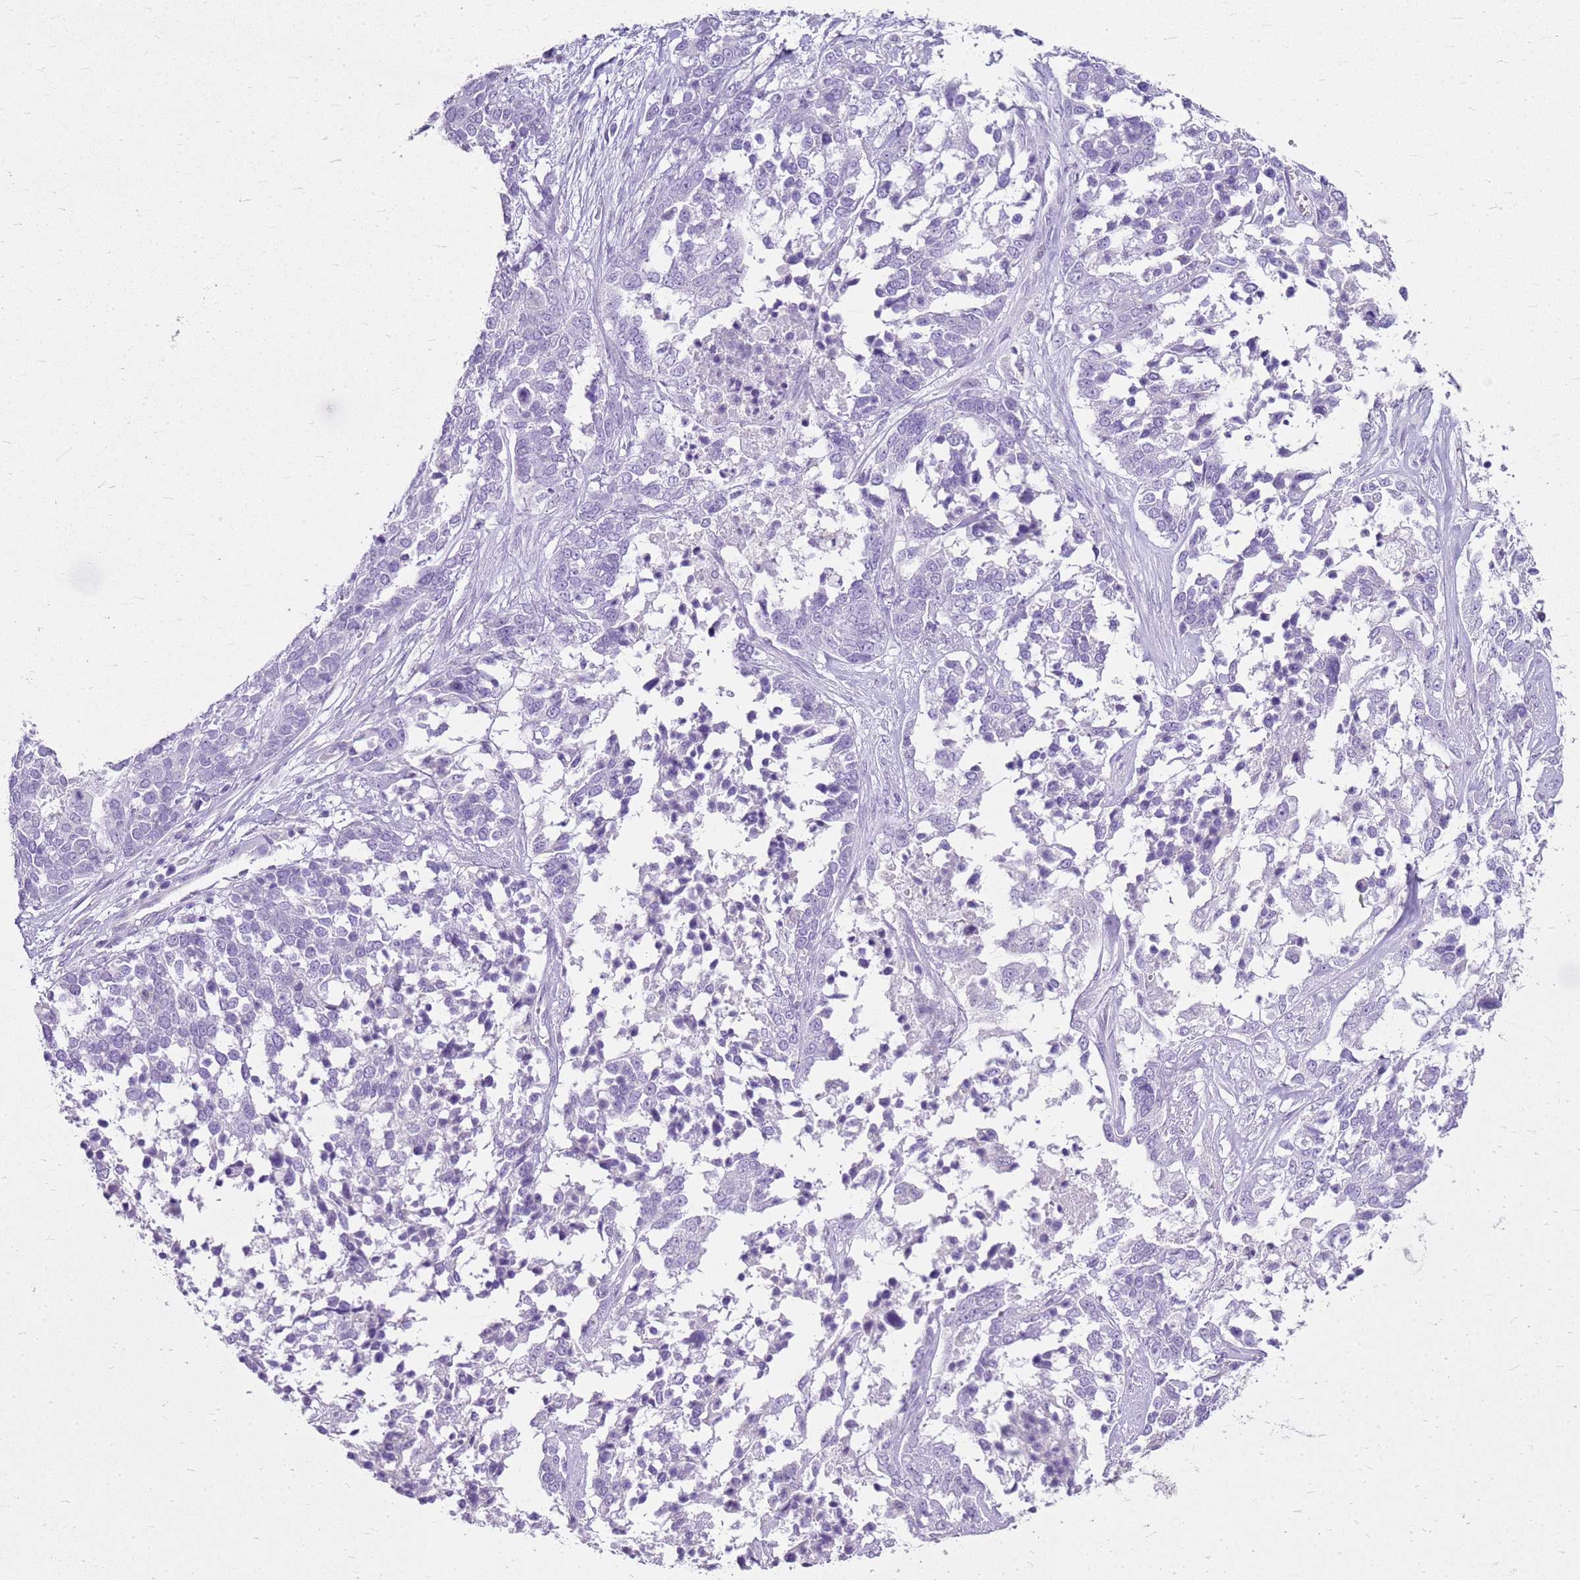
{"staining": {"intensity": "negative", "quantity": "none", "location": "none"}, "tissue": "ovarian cancer", "cell_type": "Tumor cells", "image_type": "cancer", "snomed": [{"axis": "morphology", "description": "Cystadenocarcinoma, serous, NOS"}, {"axis": "topography", "description": "Ovary"}], "caption": "Immunohistochemistry histopathology image of neoplastic tissue: human ovarian cancer stained with DAB demonstrates no significant protein positivity in tumor cells. (Immunohistochemistry, brightfield microscopy, high magnification).", "gene": "SULT1E1", "patient": {"sex": "female", "age": 44}}